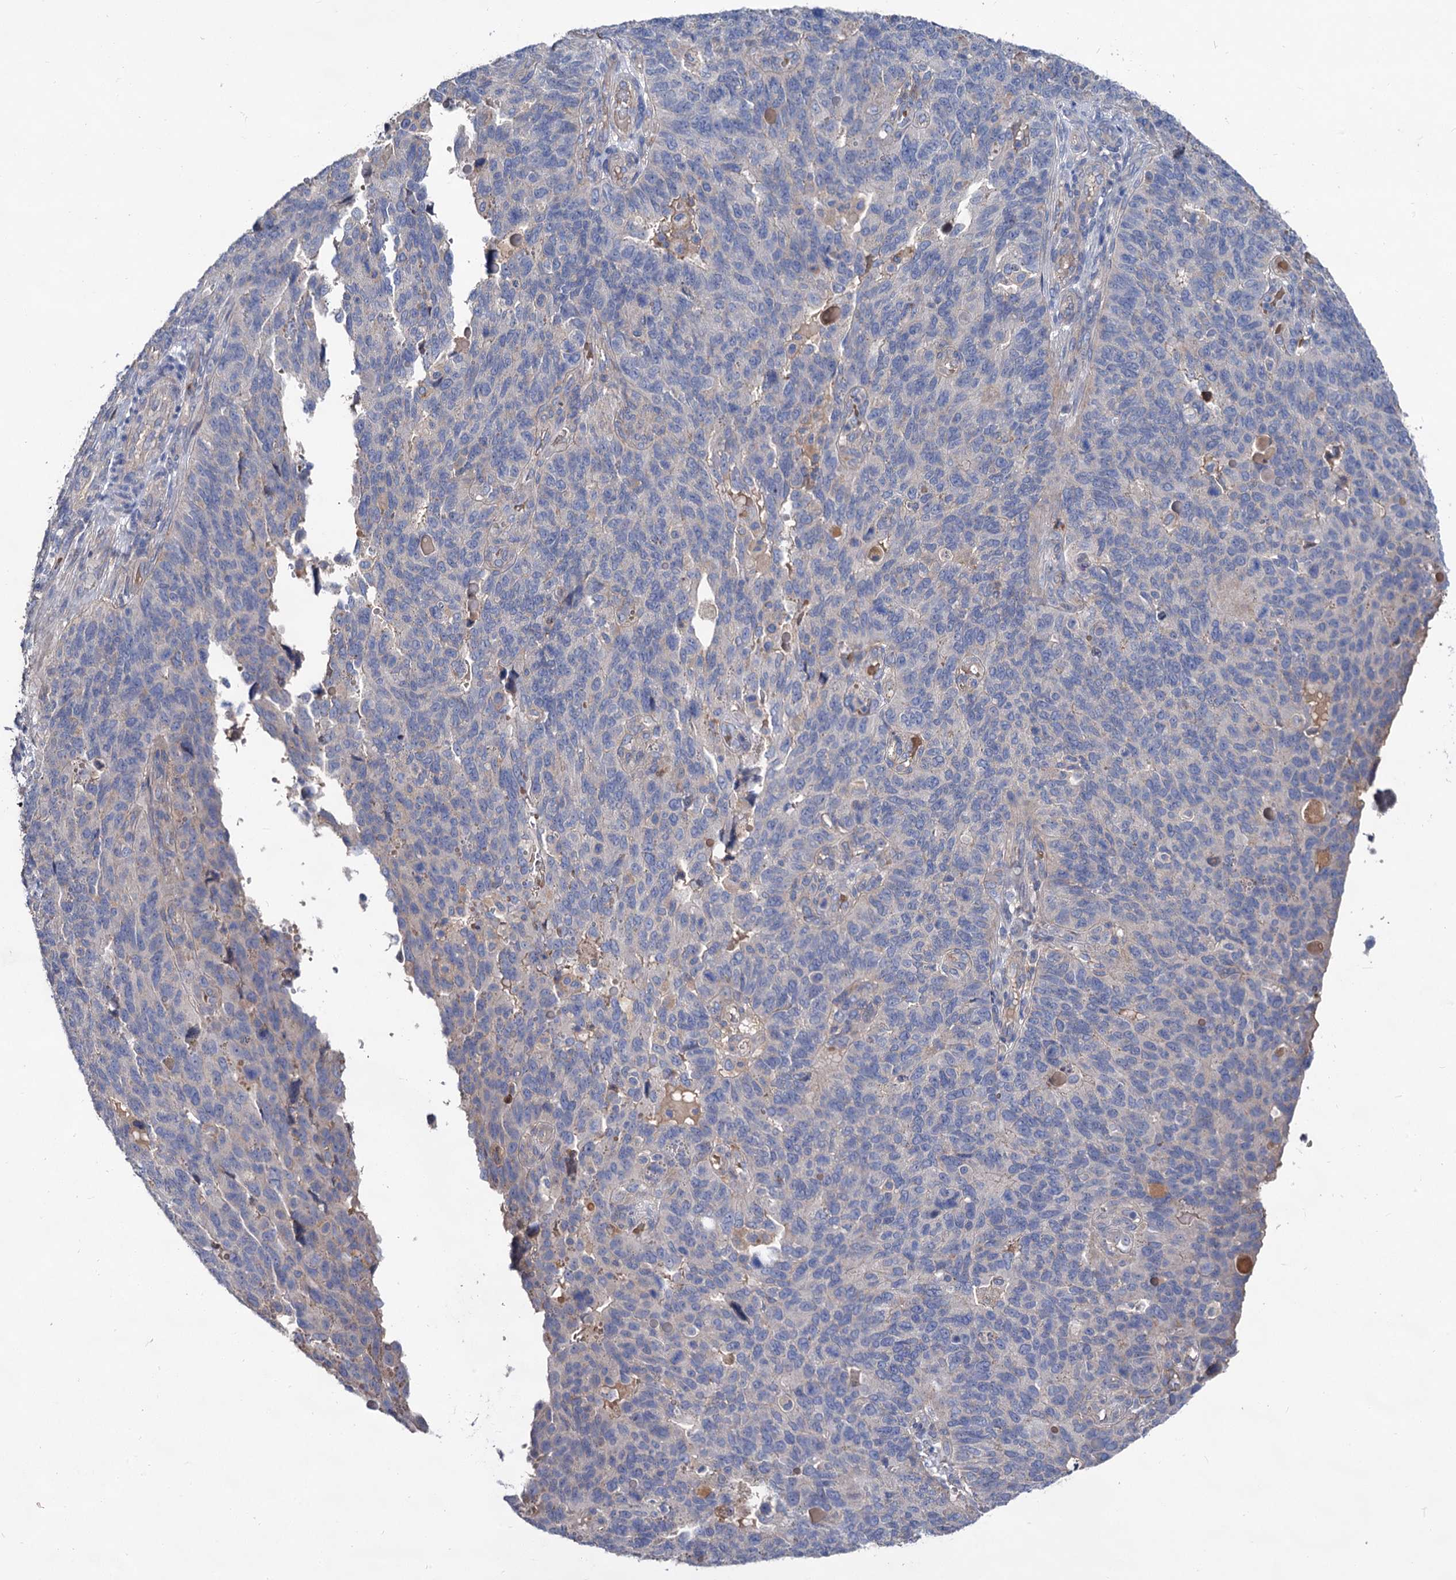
{"staining": {"intensity": "negative", "quantity": "none", "location": "none"}, "tissue": "endometrial cancer", "cell_type": "Tumor cells", "image_type": "cancer", "snomed": [{"axis": "morphology", "description": "Adenocarcinoma, NOS"}, {"axis": "topography", "description": "Endometrium"}], "caption": "Protein analysis of endometrial cancer (adenocarcinoma) shows no significant expression in tumor cells. (DAB immunohistochemistry (IHC) with hematoxylin counter stain).", "gene": "HVCN1", "patient": {"sex": "female", "age": 66}}